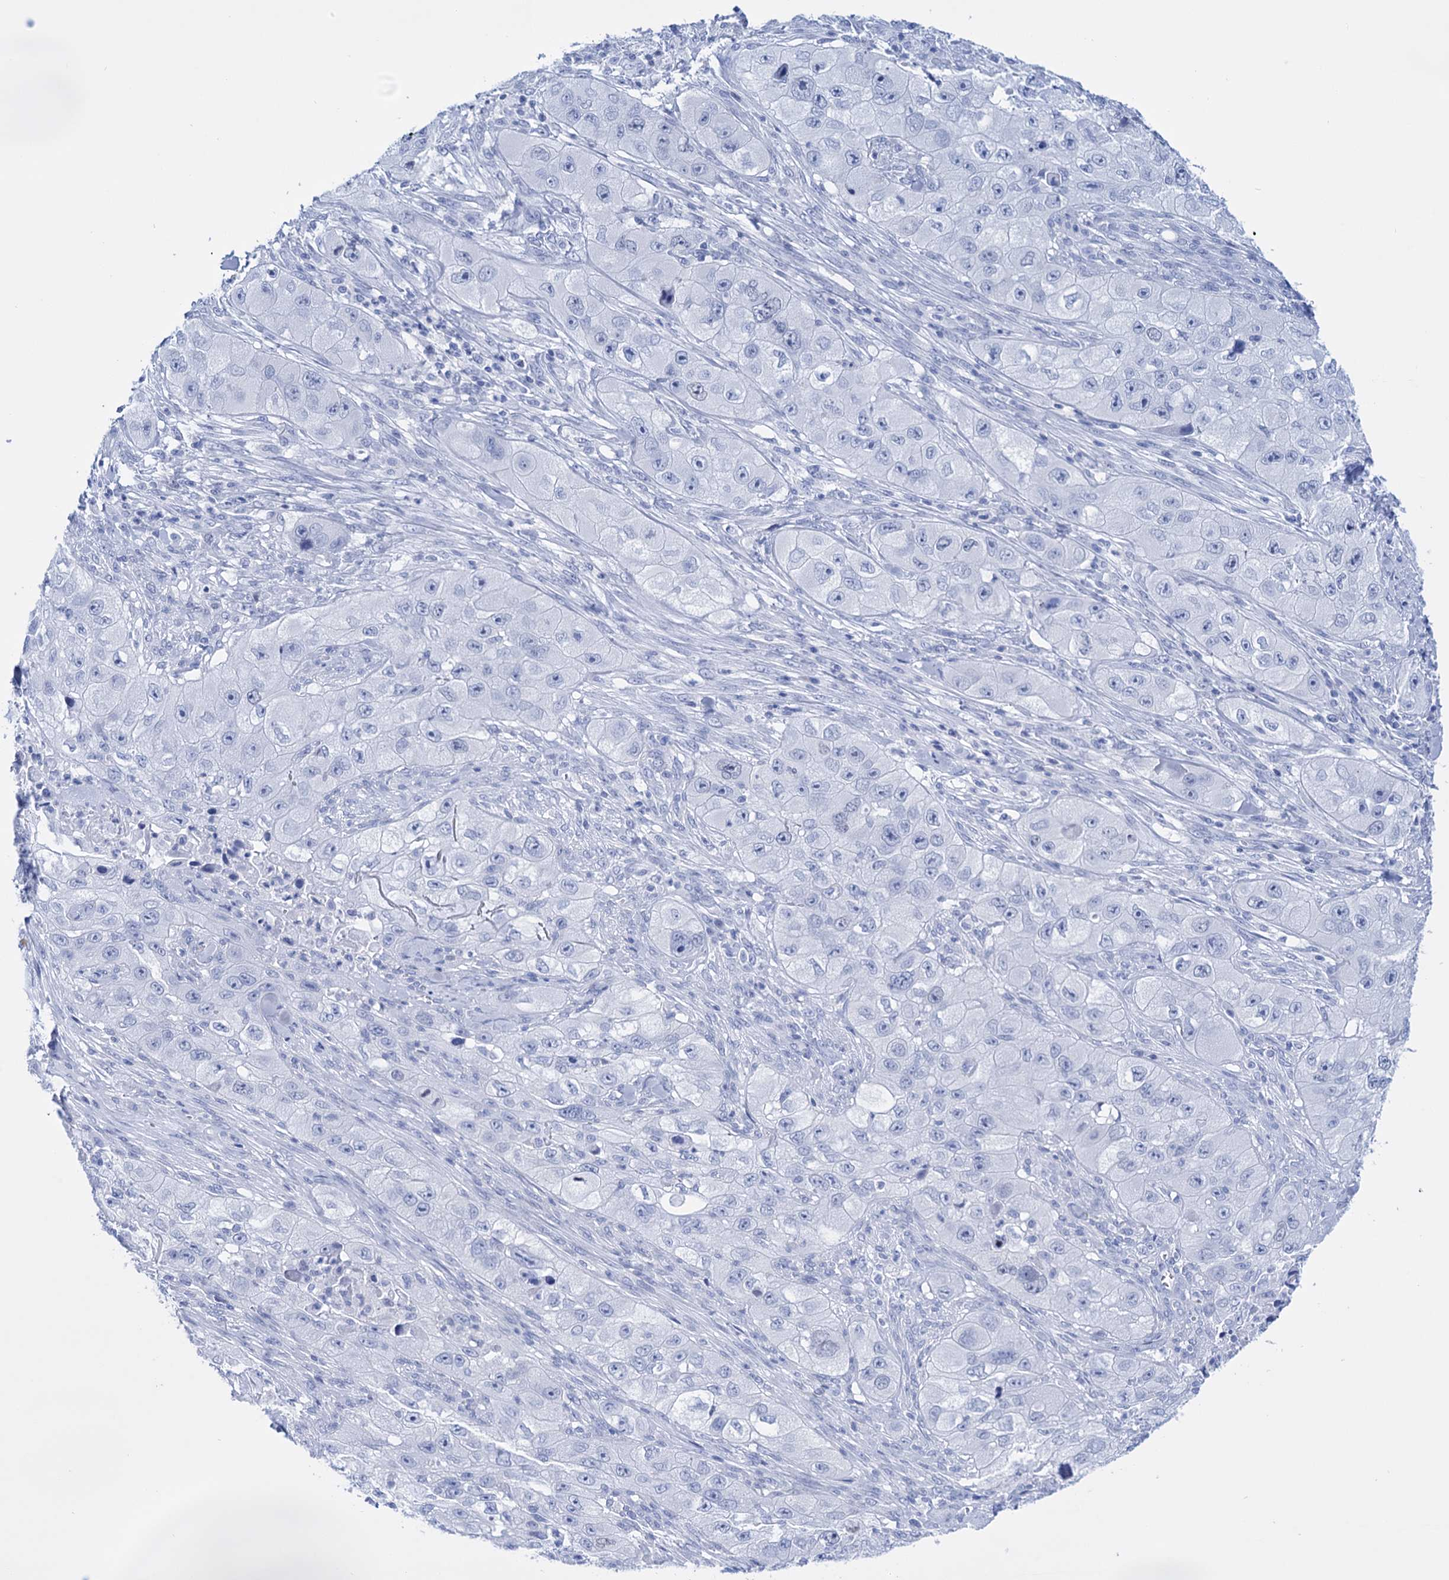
{"staining": {"intensity": "negative", "quantity": "none", "location": "none"}, "tissue": "skin cancer", "cell_type": "Tumor cells", "image_type": "cancer", "snomed": [{"axis": "morphology", "description": "Squamous cell carcinoma, NOS"}, {"axis": "topography", "description": "Skin"}, {"axis": "topography", "description": "Subcutis"}], "caption": "Protein analysis of skin cancer (squamous cell carcinoma) demonstrates no significant expression in tumor cells.", "gene": "FBXW12", "patient": {"sex": "male", "age": 73}}